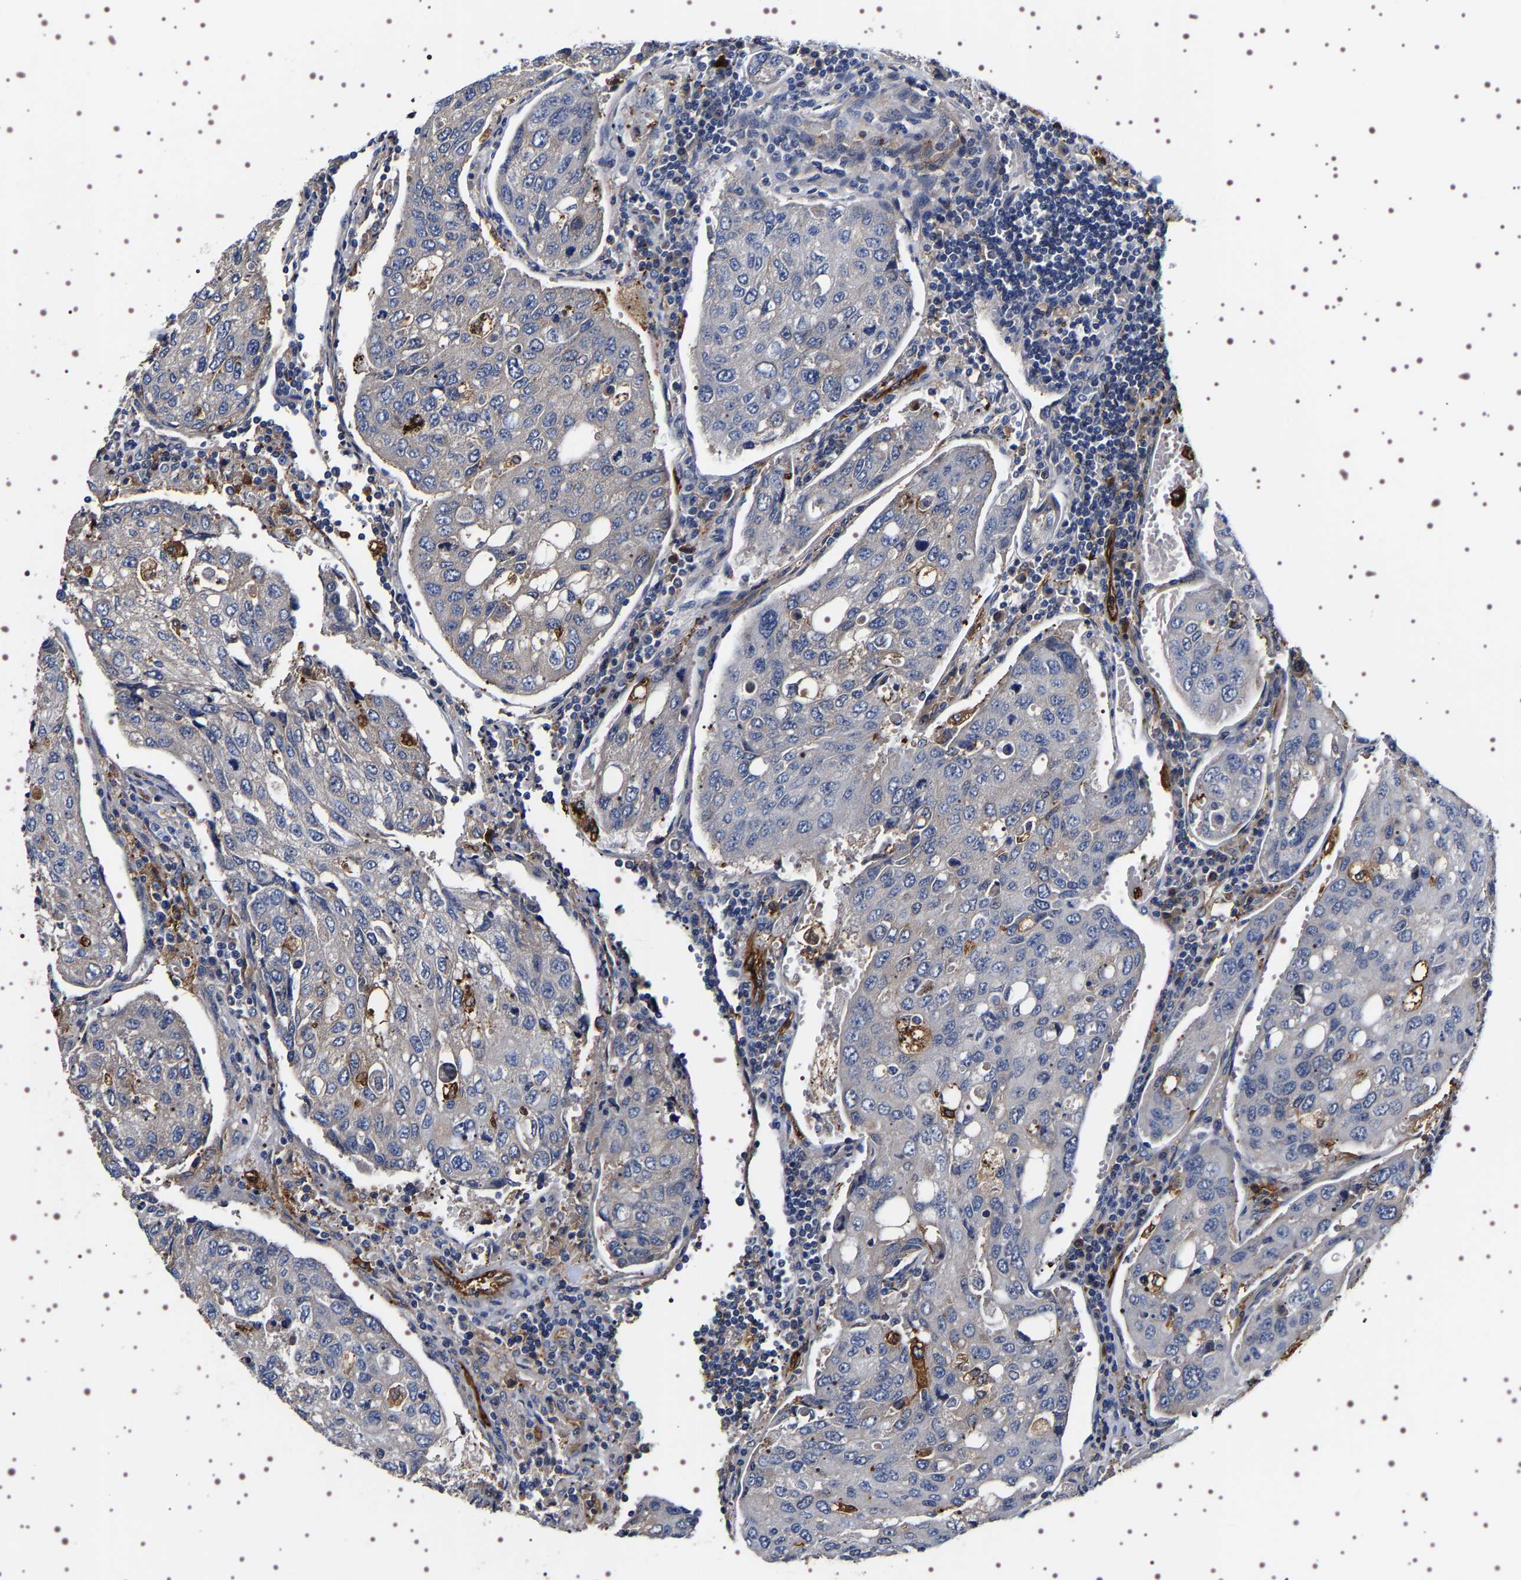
{"staining": {"intensity": "negative", "quantity": "none", "location": "none"}, "tissue": "urothelial cancer", "cell_type": "Tumor cells", "image_type": "cancer", "snomed": [{"axis": "morphology", "description": "Urothelial carcinoma, High grade"}, {"axis": "topography", "description": "Lymph node"}, {"axis": "topography", "description": "Urinary bladder"}], "caption": "An immunohistochemistry photomicrograph of urothelial cancer is shown. There is no staining in tumor cells of urothelial cancer.", "gene": "ALPL", "patient": {"sex": "male", "age": 51}}